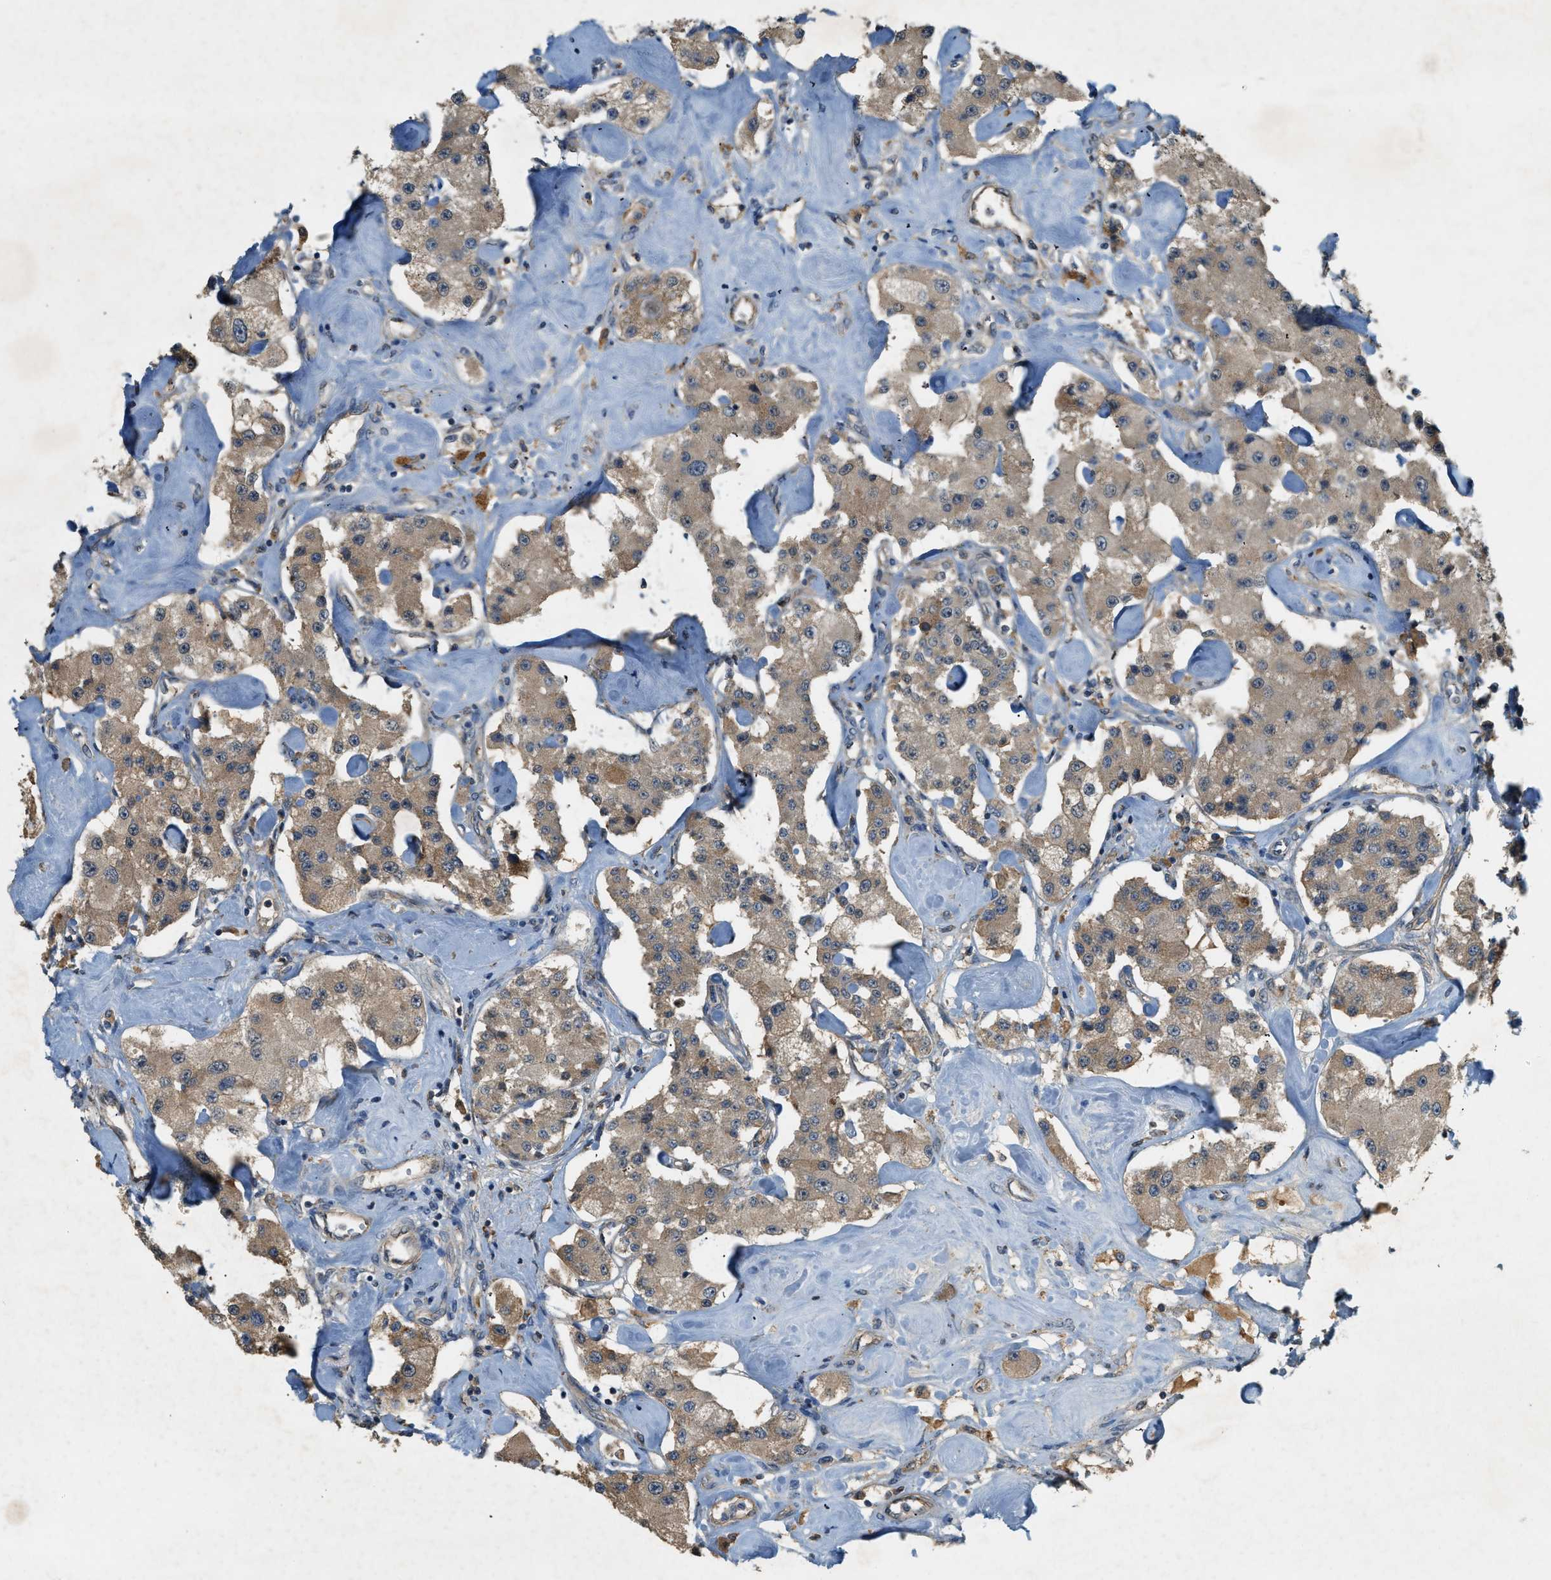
{"staining": {"intensity": "moderate", "quantity": ">75%", "location": "cytoplasmic/membranous"}, "tissue": "carcinoid", "cell_type": "Tumor cells", "image_type": "cancer", "snomed": [{"axis": "morphology", "description": "Carcinoid, malignant, NOS"}, {"axis": "topography", "description": "Pancreas"}], "caption": "Immunohistochemistry (IHC) (DAB (3,3'-diaminobenzidine)) staining of human malignant carcinoid displays moderate cytoplasmic/membranous protein expression in about >75% of tumor cells.", "gene": "CFLAR", "patient": {"sex": "male", "age": 41}}